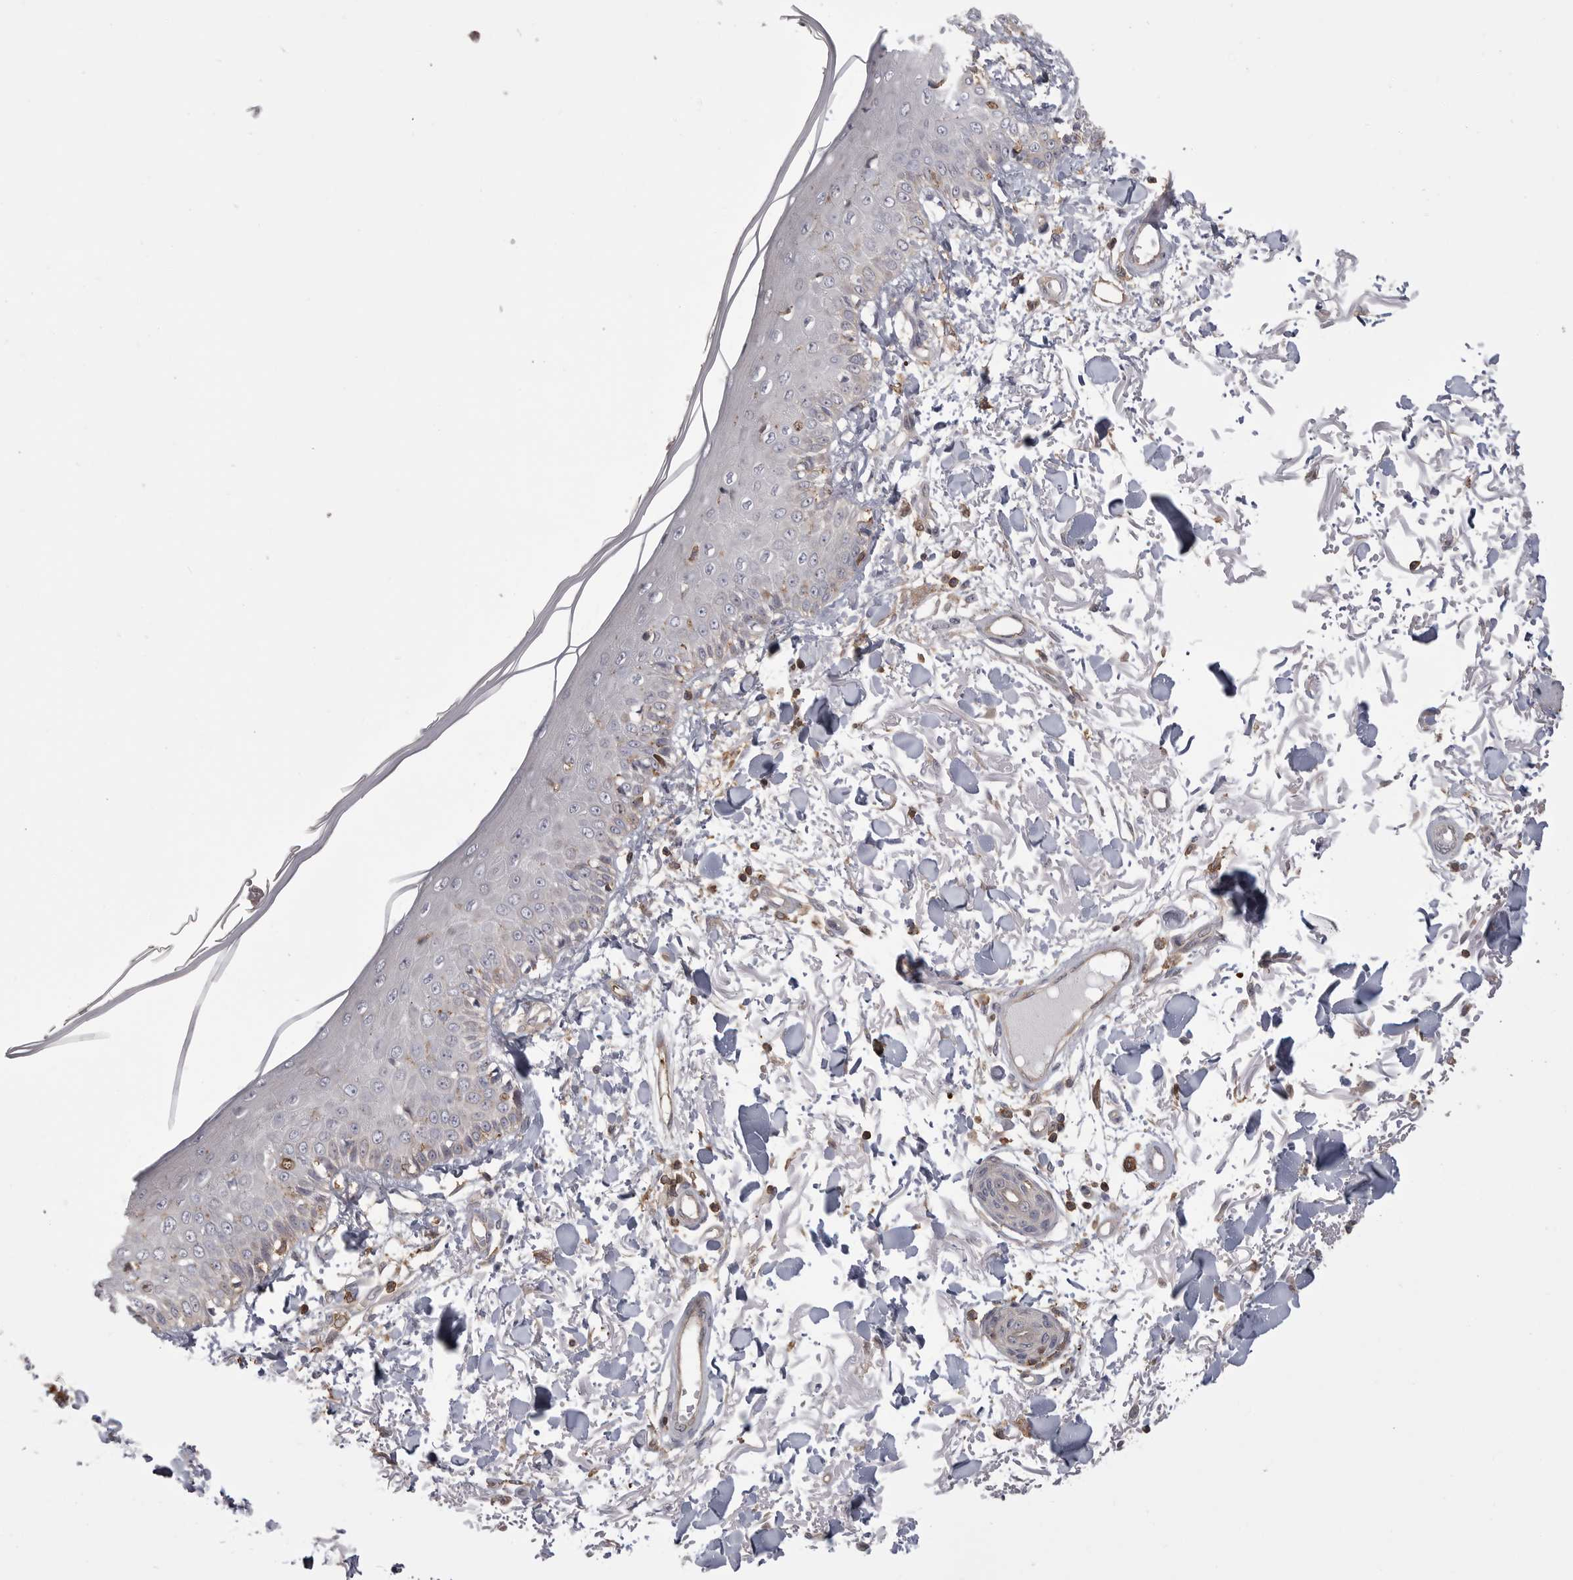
{"staining": {"intensity": "negative", "quantity": "none", "location": "none"}, "tissue": "skin", "cell_type": "Fibroblasts", "image_type": "normal", "snomed": [{"axis": "morphology", "description": "Normal tissue, NOS"}, {"axis": "morphology", "description": "Squamous cell carcinoma, NOS"}, {"axis": "topography", "description": "Skin"}, {"axis": "topography", "description": "Peripheral nerve tissue"}], "caption": "Immunohistochemistry (IHC) image of benign human skin stained for a protein (brown), which shows no expression in fibroblasts. (DAB (3,3'-diaminobenzidine) immunohistochemistry (IHC) with hematoxylin counter stain).", "gene": "TOP2A", "patient": {"sex": "male", "age": 83}}